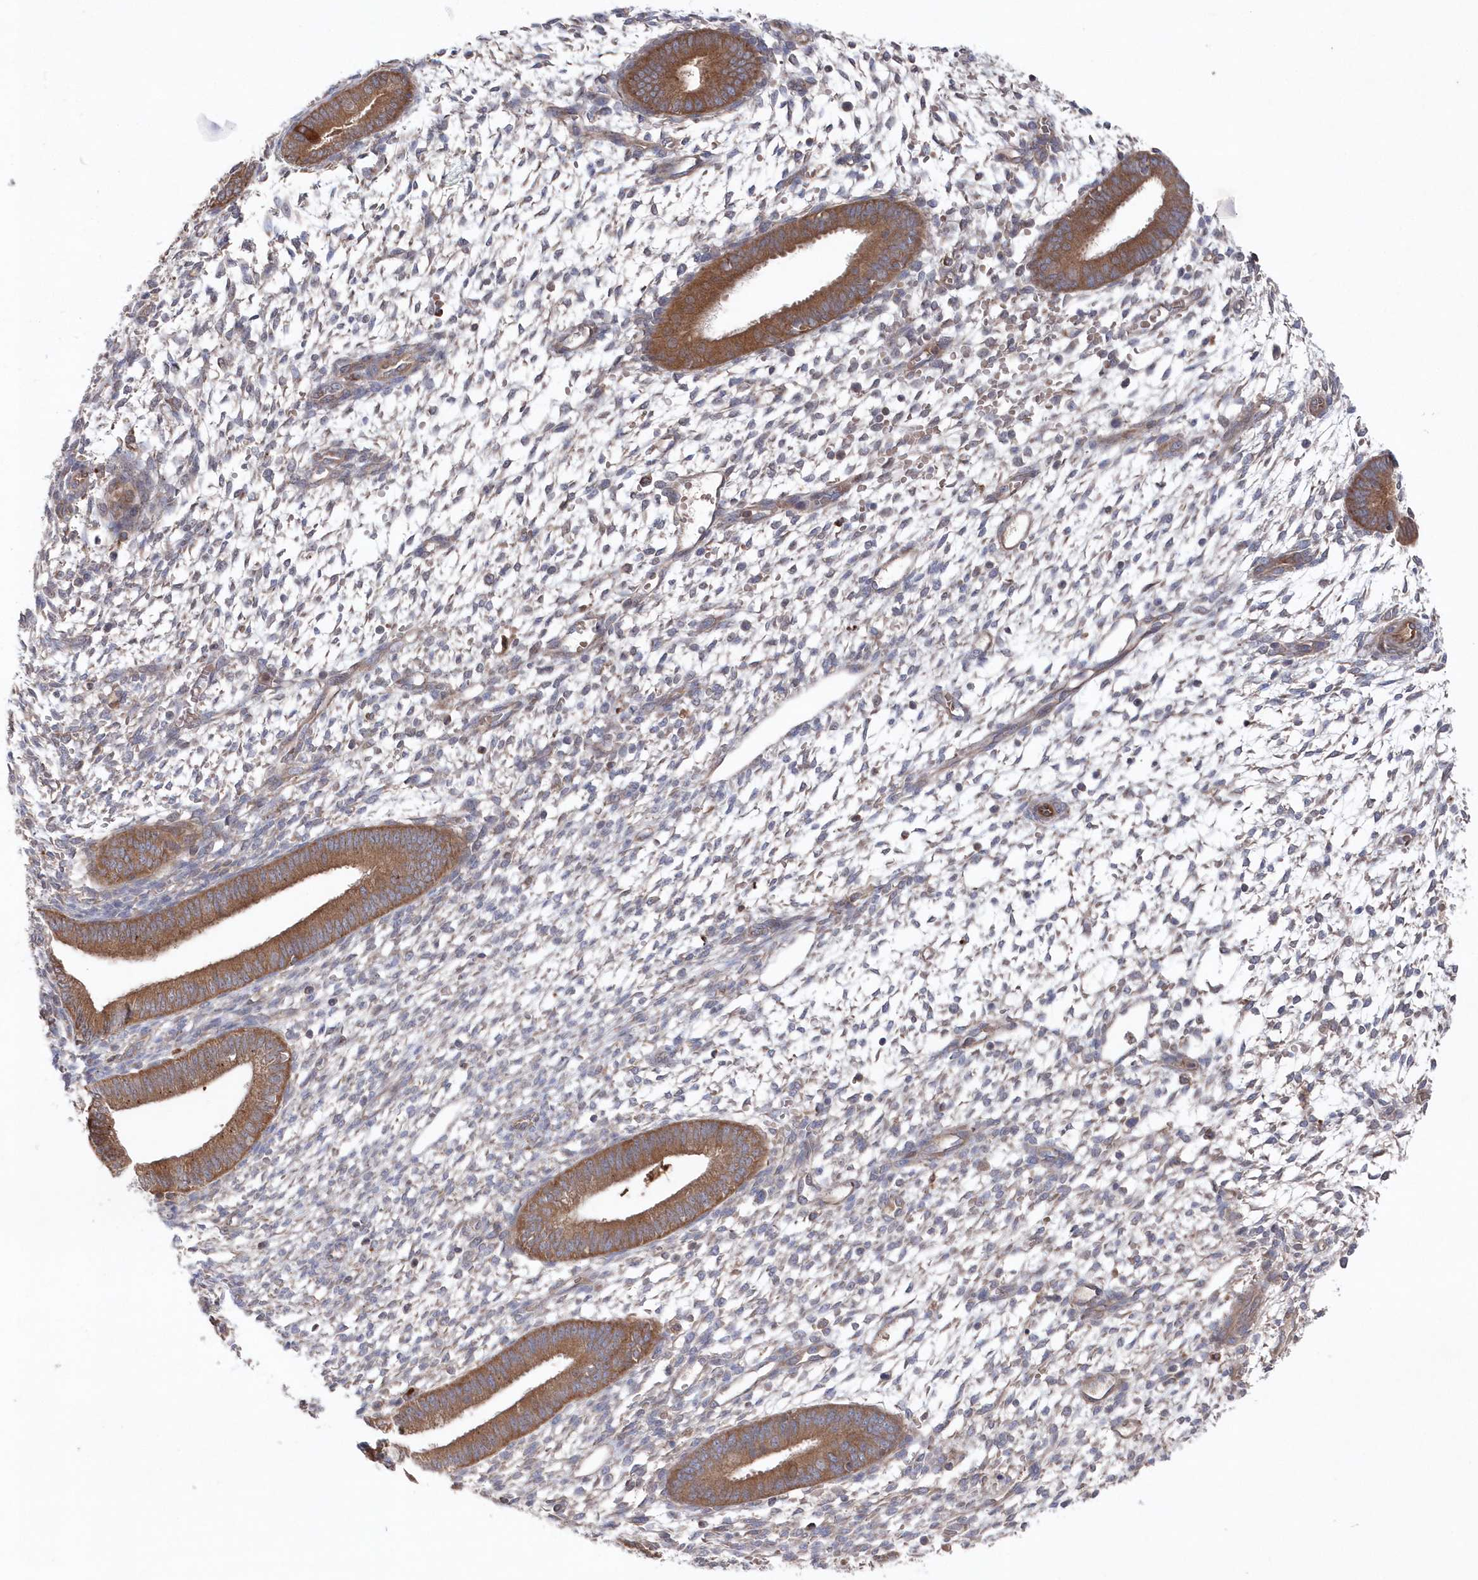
{"staining": {"intensity": "weak", "quantity": "<25%", "location": "cytoplasmic/membranous"}, "tissue": "endometrium", "cell_type": "Cells in endometrial stroma", "image_type": "normal", "snomed": [{"axis": "morphology", "description": "Normal tissue, NOS"}, {"axis": "topography", "description": "Endometrium"}], "caption": "Protein analysis of unremarkable endometrium exhibits no significant expression in cells in endometrial stroma. (DAB (3,3'-diaminobenzidine) IHC with hematoxylin counter stain).", "gene": "ASNSD1", "patient": {"sex": "female", "age": 46}}